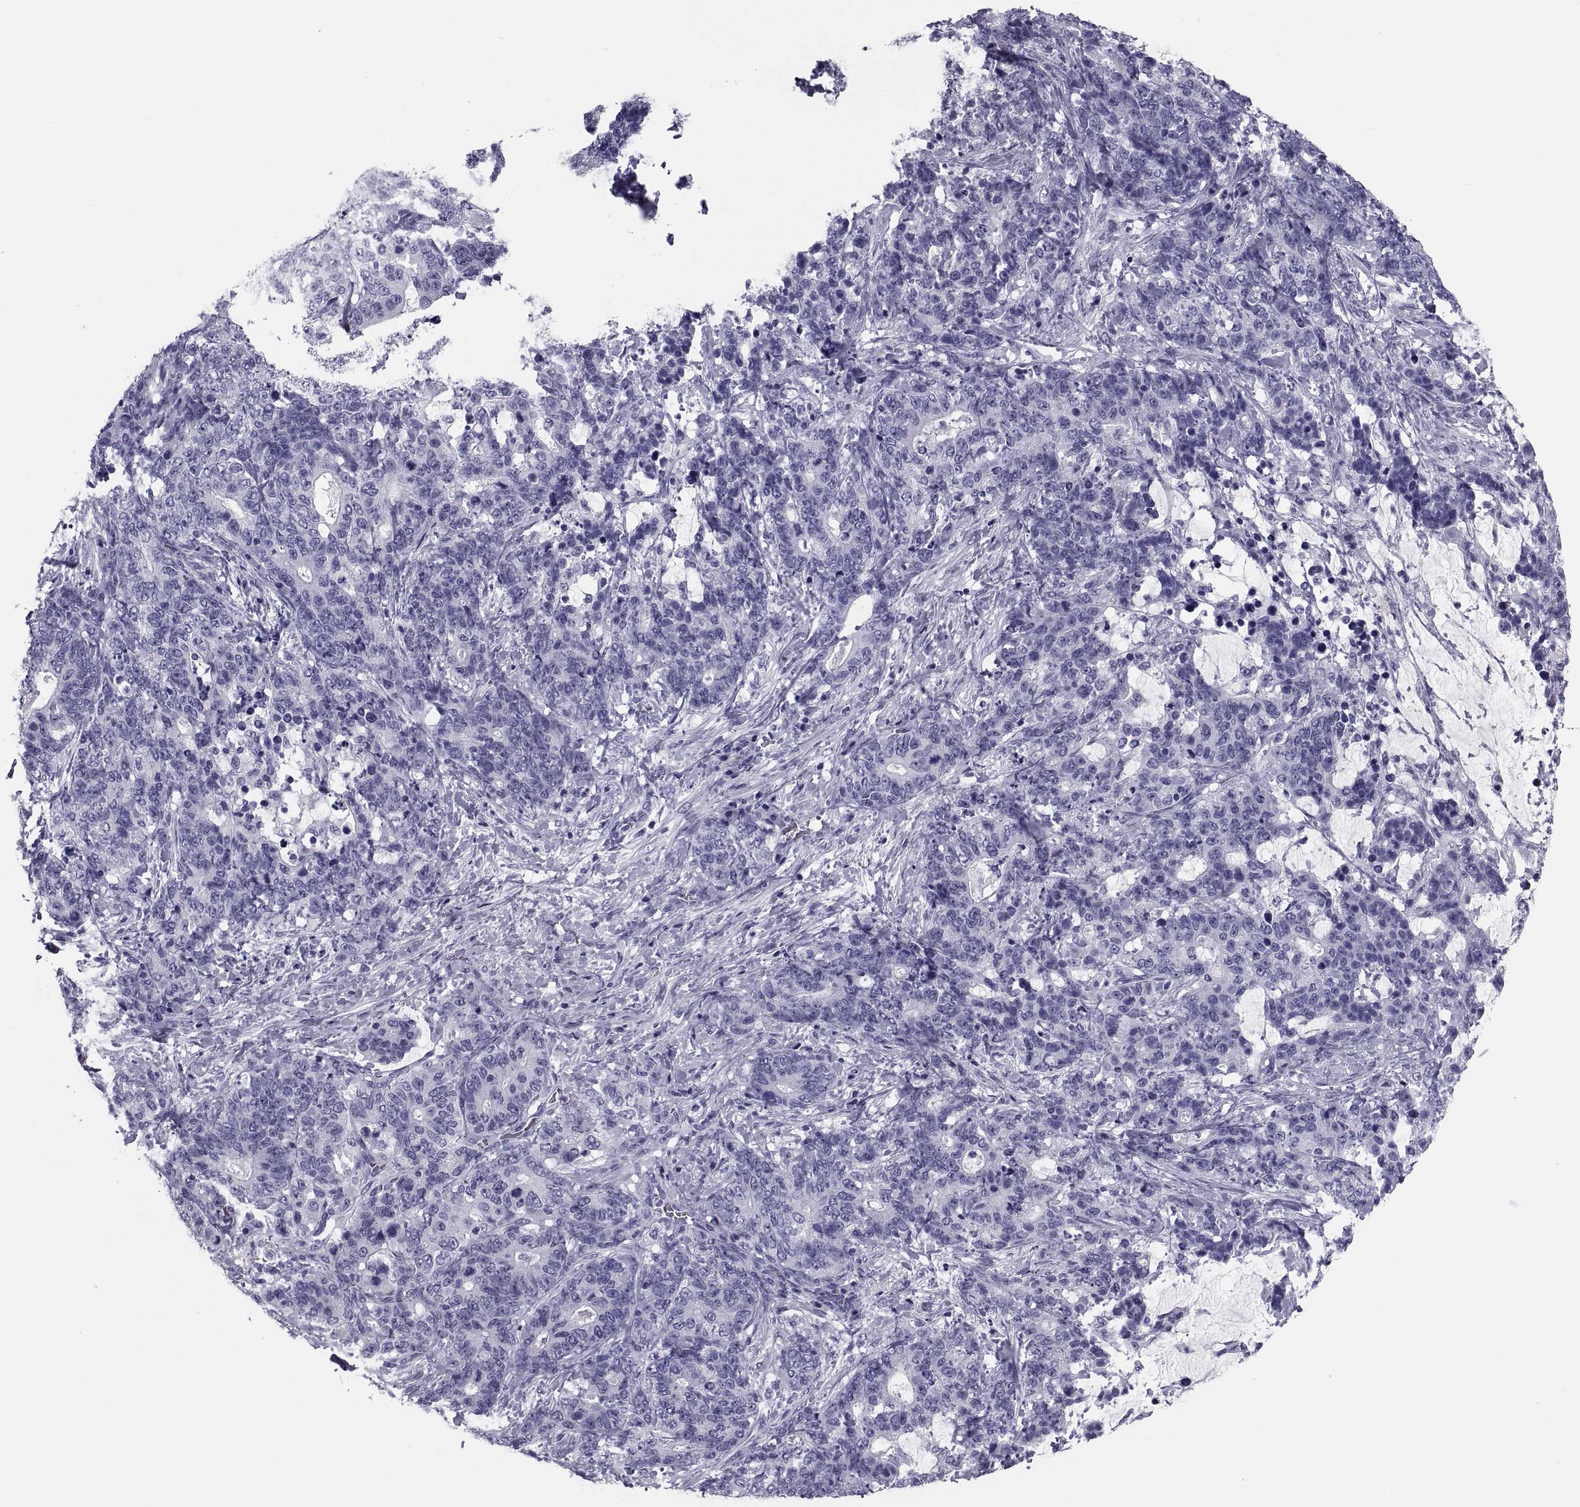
{"staining": {"intensity": "negative", "quantity": "none", "location": "none"}, "tissue": "stomach cancer", "cell_type": "Tumor cells", "image_type": "cancer", "snomed": [{"axis": "morphology", "description": "Normal tissue, NOS"}, {"axis": "morphology", "description": "Adenocarcinoma, NOS"}, {"axis": "topography", "description": "Stomach"}], "caption": "Stomach adenocarcinoma was stained to show a protein in brown. There is no significant positivity in tumor cells. (Stains: DAB (3,3'-diaminobenzidine) immunohistochemistry (IHC) with hematoxylin counter stain, Microscopy: brightfield microscopy at high magnification).", "gene": "CRISP1", "patient": {"sex": "female", "age": 64}}